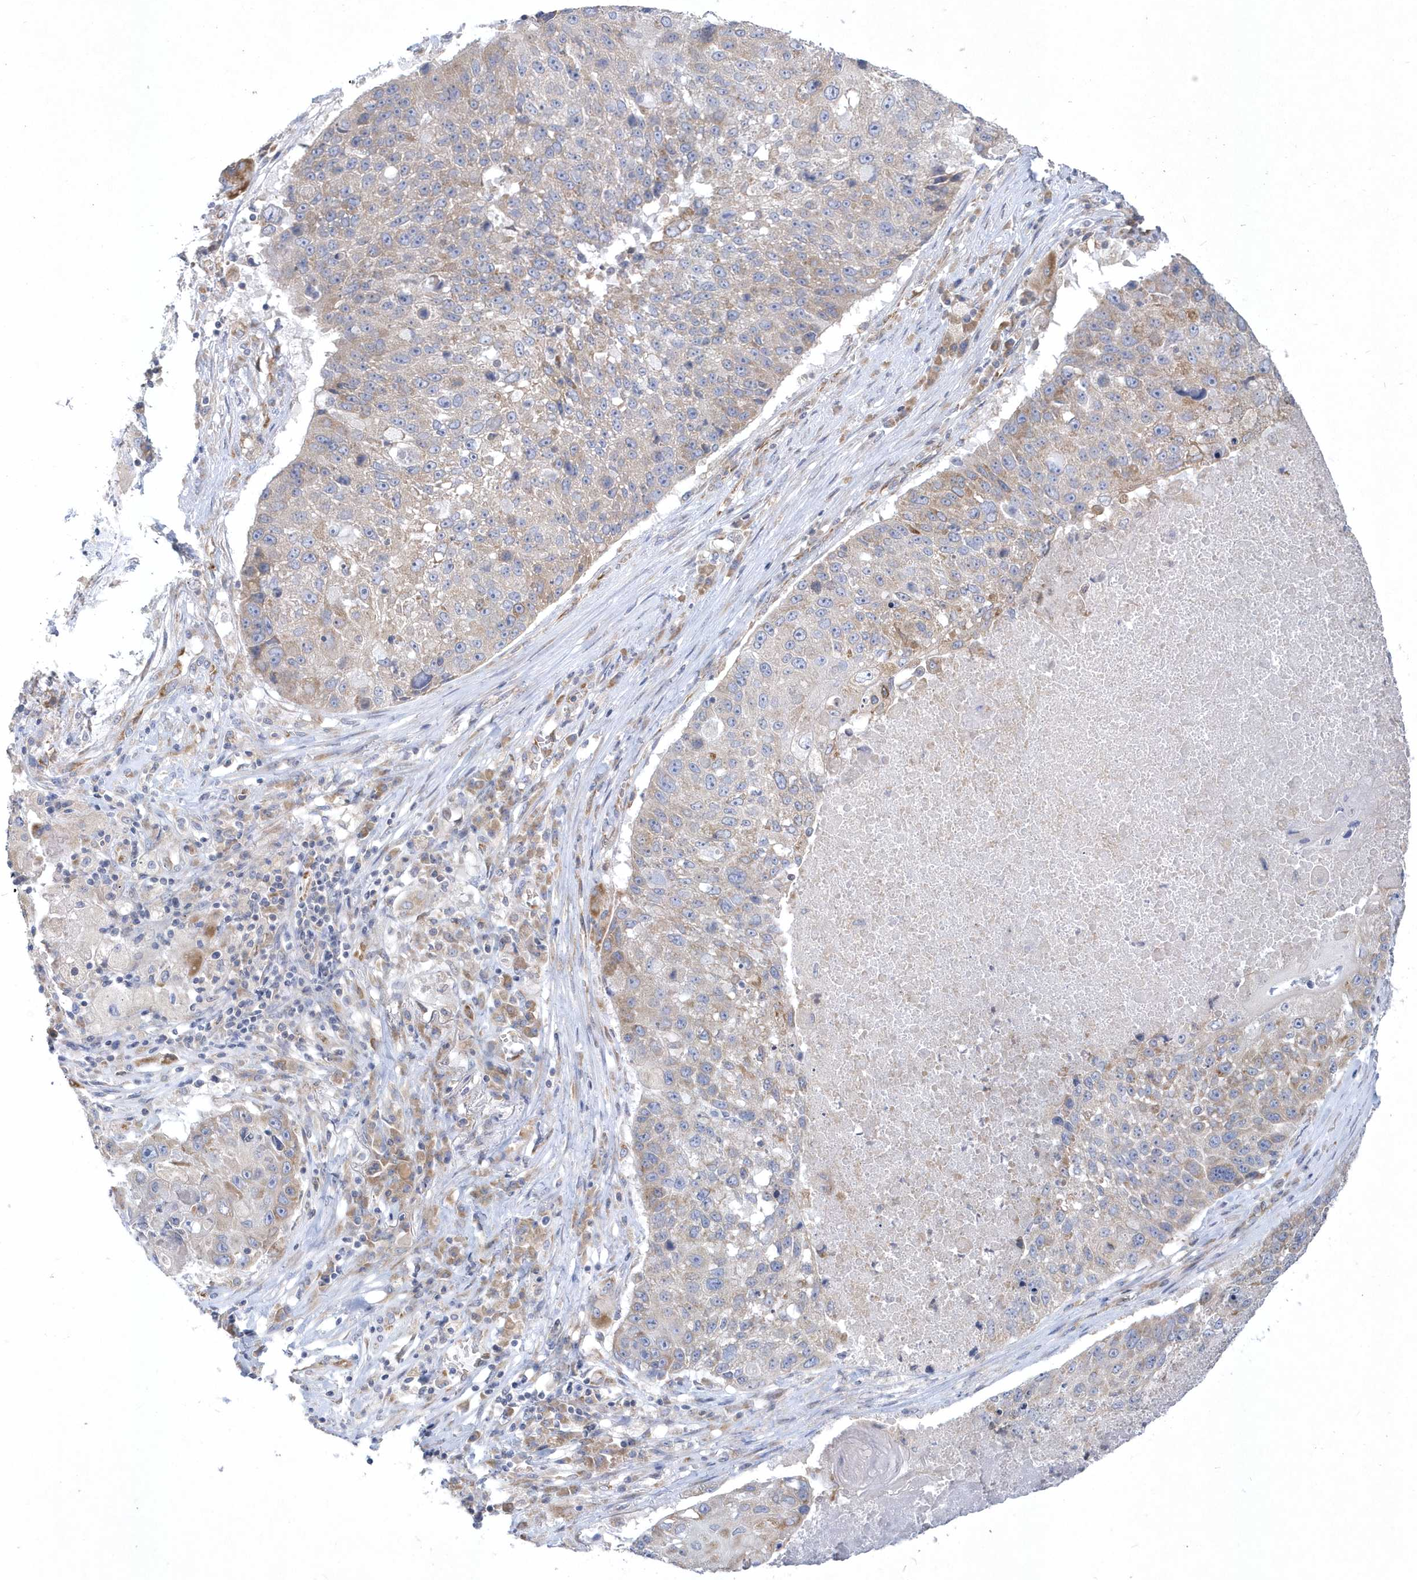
{"staining": {"intensity": "weak", "quantity": "25%-75%", "location": "cytoplasmic/membranous"}, "tissue": "lung cancer", "cell_type": "Tumor cells", "image_type": "cancer", "snomed": [{"axis": "morphology", "description": "Squamous cell carcinoma, NOS"}, {"axis": "topography", "description": "Lung"}], "caption": "Lung cancer stained with a brown dye reveals weak cytoplasmic/membranous positive staining in approximately 25%-75% of tumor cells.", "gene": "DGAT1", "patient": {"sex": "male", "age": 61}}